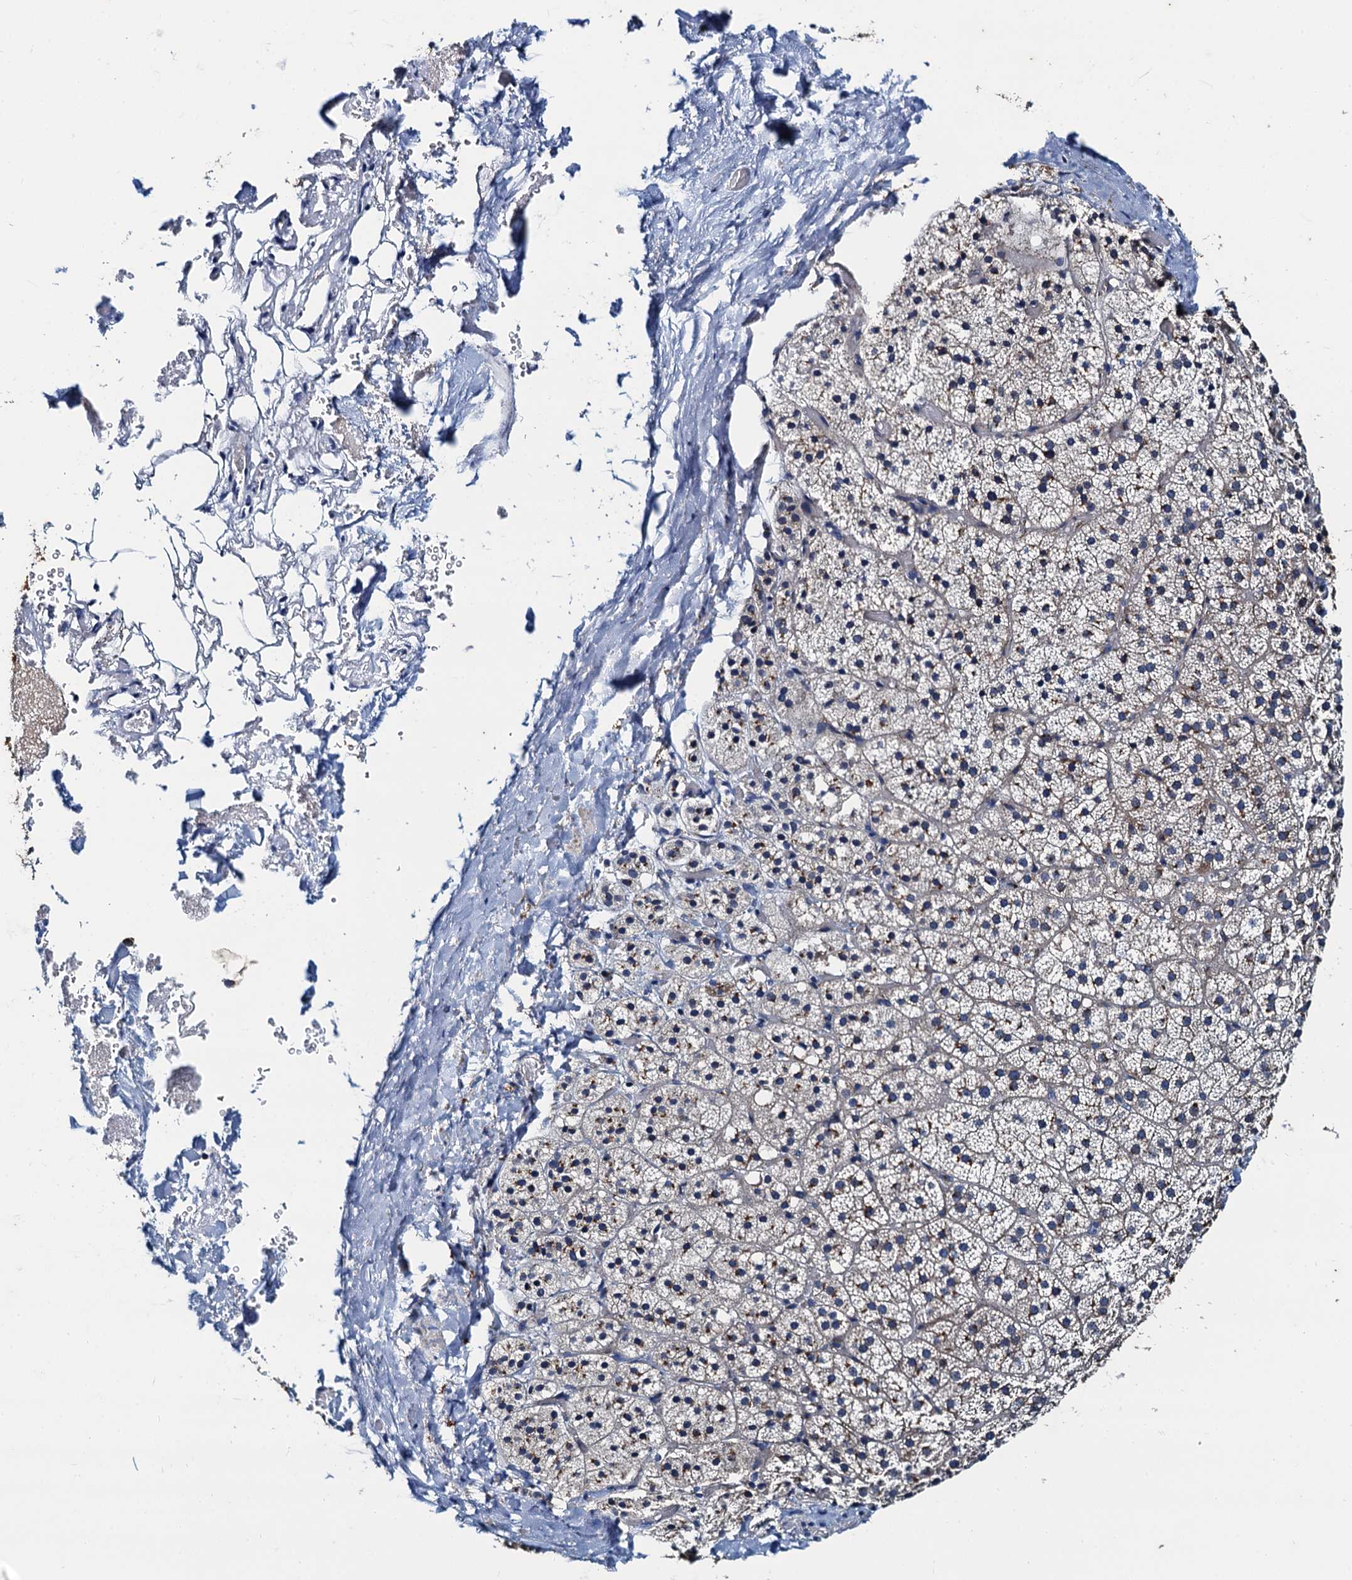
{"staining": {"intensity": "weak", "quantity": "<25%", "location": "cytoplasmic/membranous"}, "tissue": "adrenal gland", "cell_type": "Glandular cells", "image_type": "normal", "snomed": [{"axis": "morphology", "description": "Normal tissue, NOS"}, {"axis": "topography", "description": "Adrenal gland"}], "caption": "This is a image of IHC staining of benign adrenal gland, which shows no positivity in glandular cells.", "gene": "NGRN", "patient": {"sex": "female", "age": 44}}